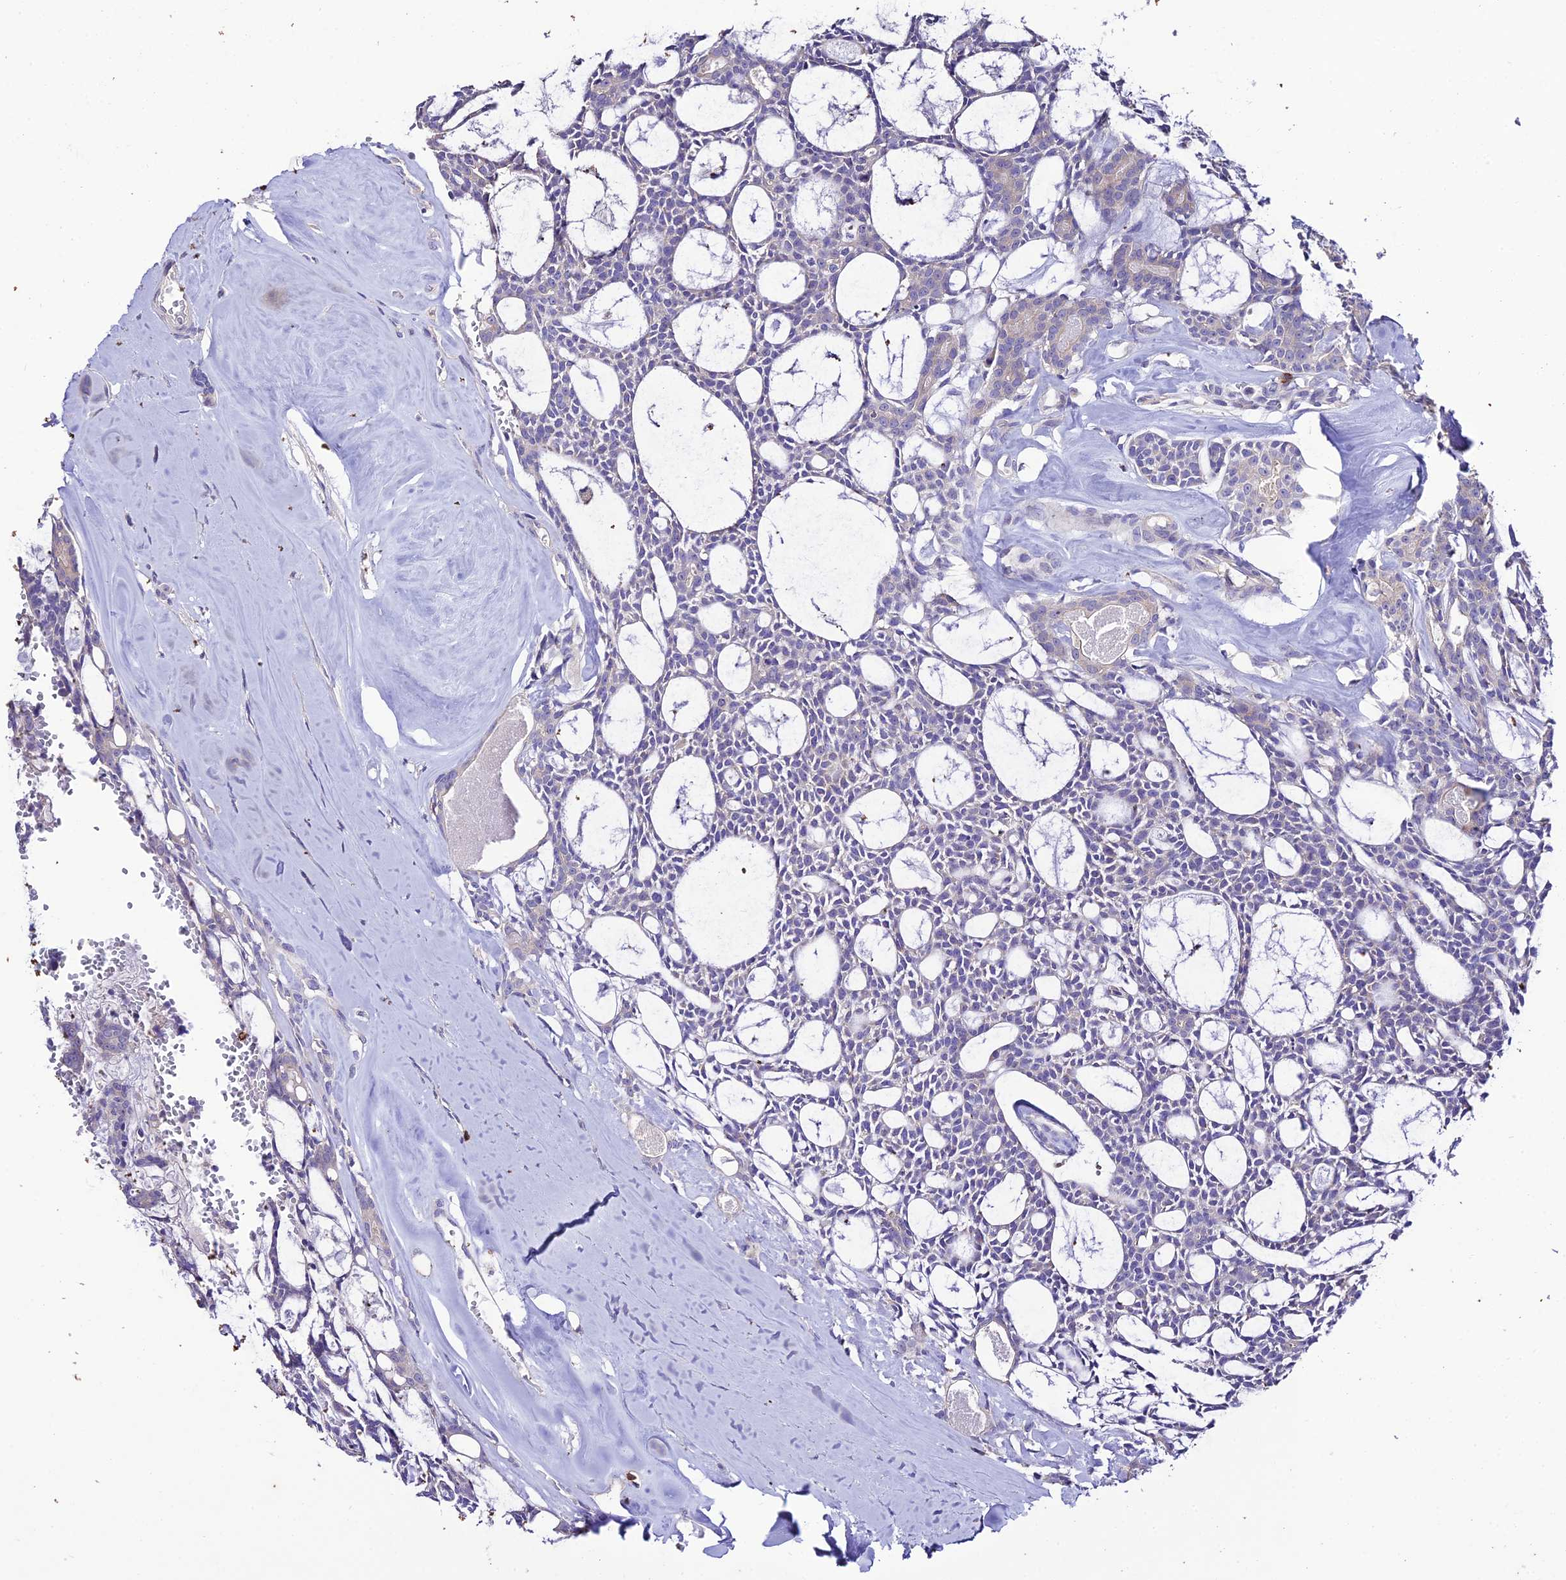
{"staining": {"intensity": "negative", "quantity": "none", "location": "none"}, "tissue": "head and neck cancer", "cell_type": "Tumor cells", "image_type": "cancer", "snomed": [{"axis": "morphology", "description": "Adenocarcinoma, NOS"}, {"axis": "topography", "description": "Salivary gland"}, {"axis": "topography", "description": "Head-Neck"}], "caption": "Human head and neck cancer (adenocarcinoma) stained for a protein using IHC displays no positivity in tumor cells.", "gene": "PTPRCAP", "patient": {"sex": "male", "age": 55}}